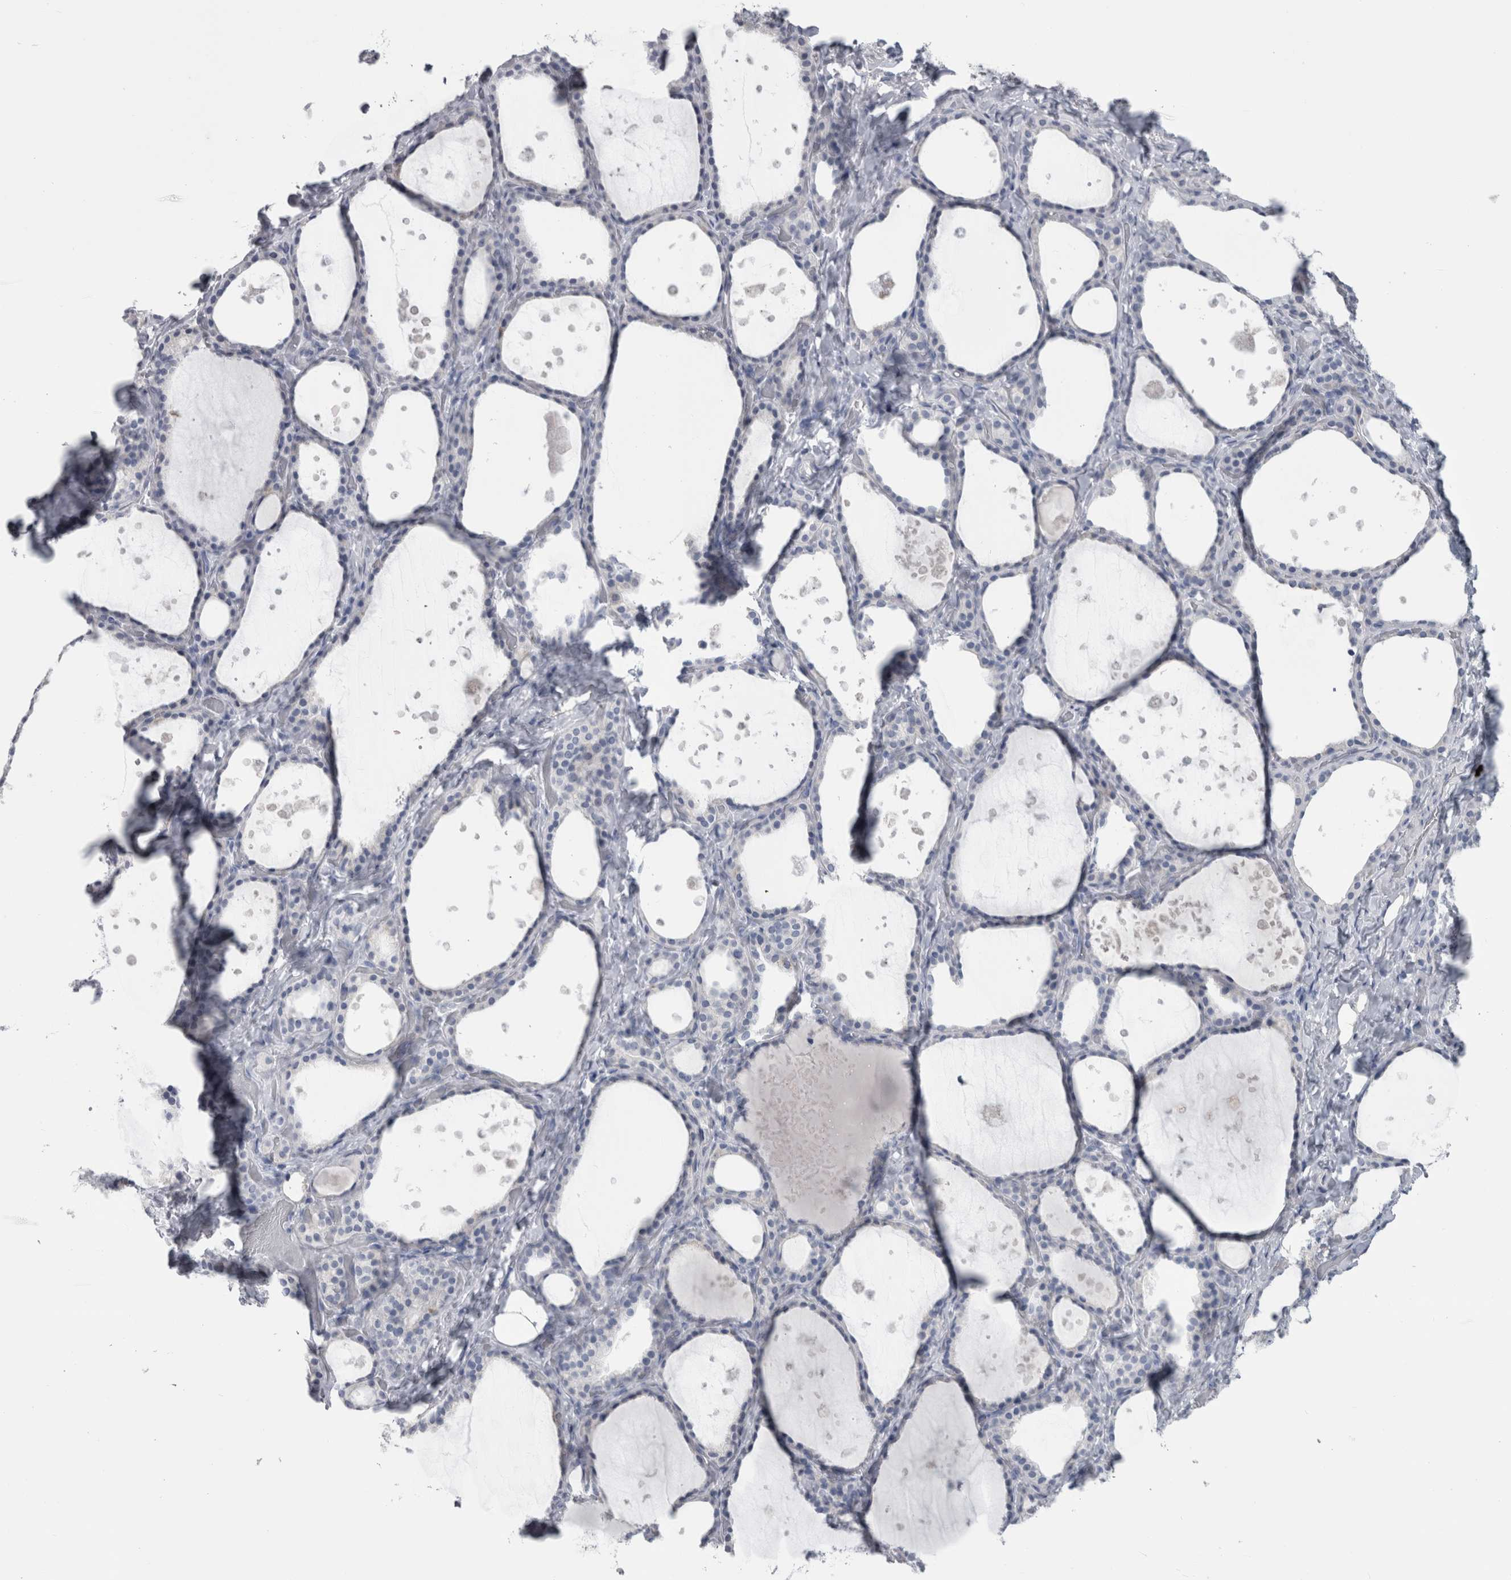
{"staining": {"intensity": "negative", "quantity": "none", "location": "none"}, "tissue": "thyroid gland", "cell_type": "Glandular cells", "image_type": "normal", "snomed": [{"axis": "morphology", "description": "Normal tissue, NOS"}, {"axis": "topography", "description": "Thyroid gland"}], "caption": "The image displays no staining of glandular cells in benign thyroid gland.", "gene": "MSMB", "patient": {"sex": "female", "age": 44}}